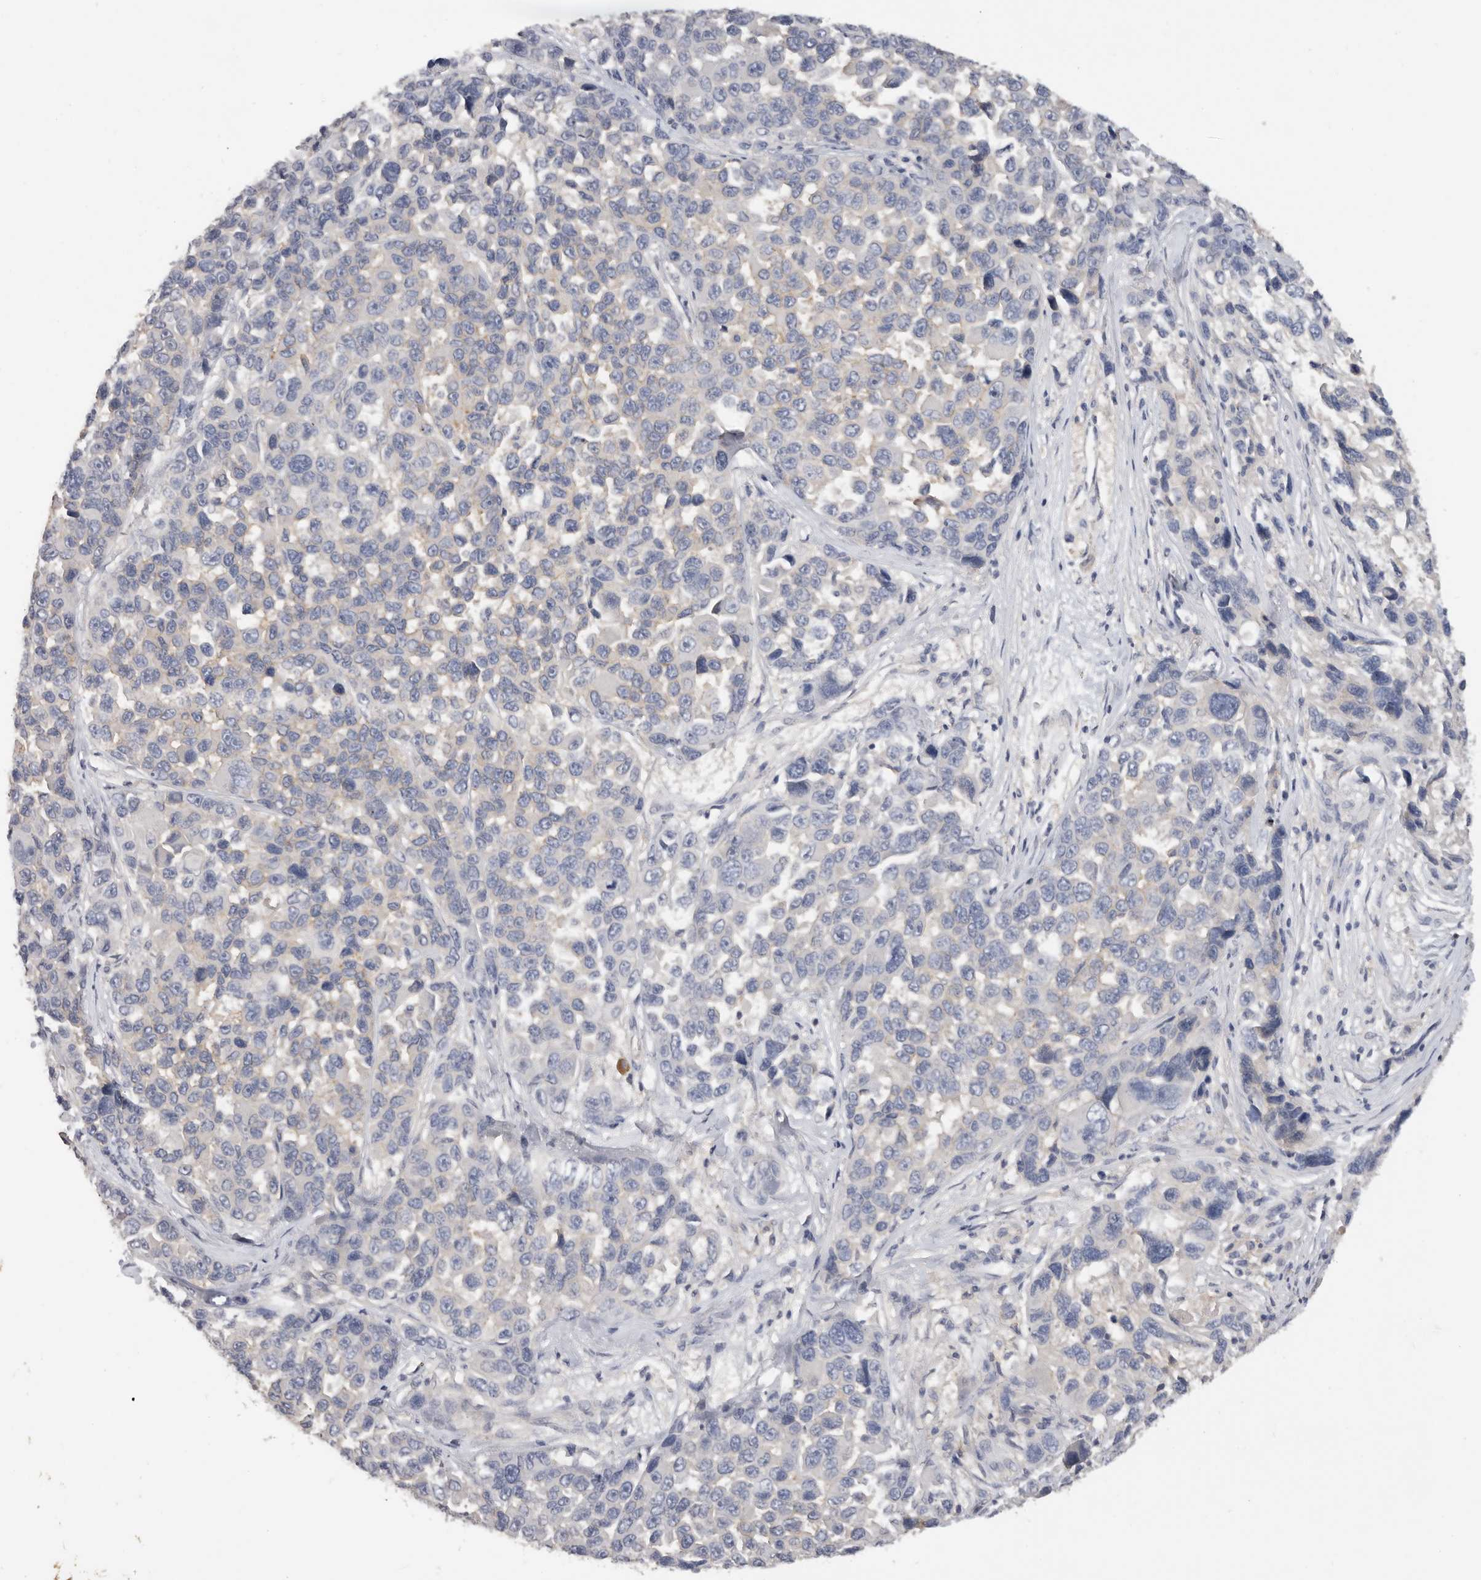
{"staining": {"intensity": "negative", "quantity": "none", "location": "none"}, "tissue": "melanoma", "cell_type": "Tumor cells", "image_type": "cancer", "snomed": [{"axis": "morphology", "description": "Malignant melanoma, NOS"}, {"axis": "topography", "description": "Skin"}], "caption": "Immunohistochemistry (IHC) micrograph of neoplastic tissue: malignant melanoma stained with DAB (3,3'-diaminobenzidine) demonstrates no significant protein positivity in tumor cells. (DAB immunohistochemistry (IHC), high magnification).", "gene": "WDTC1", "patient": {"sex": "male", "age": 53}}